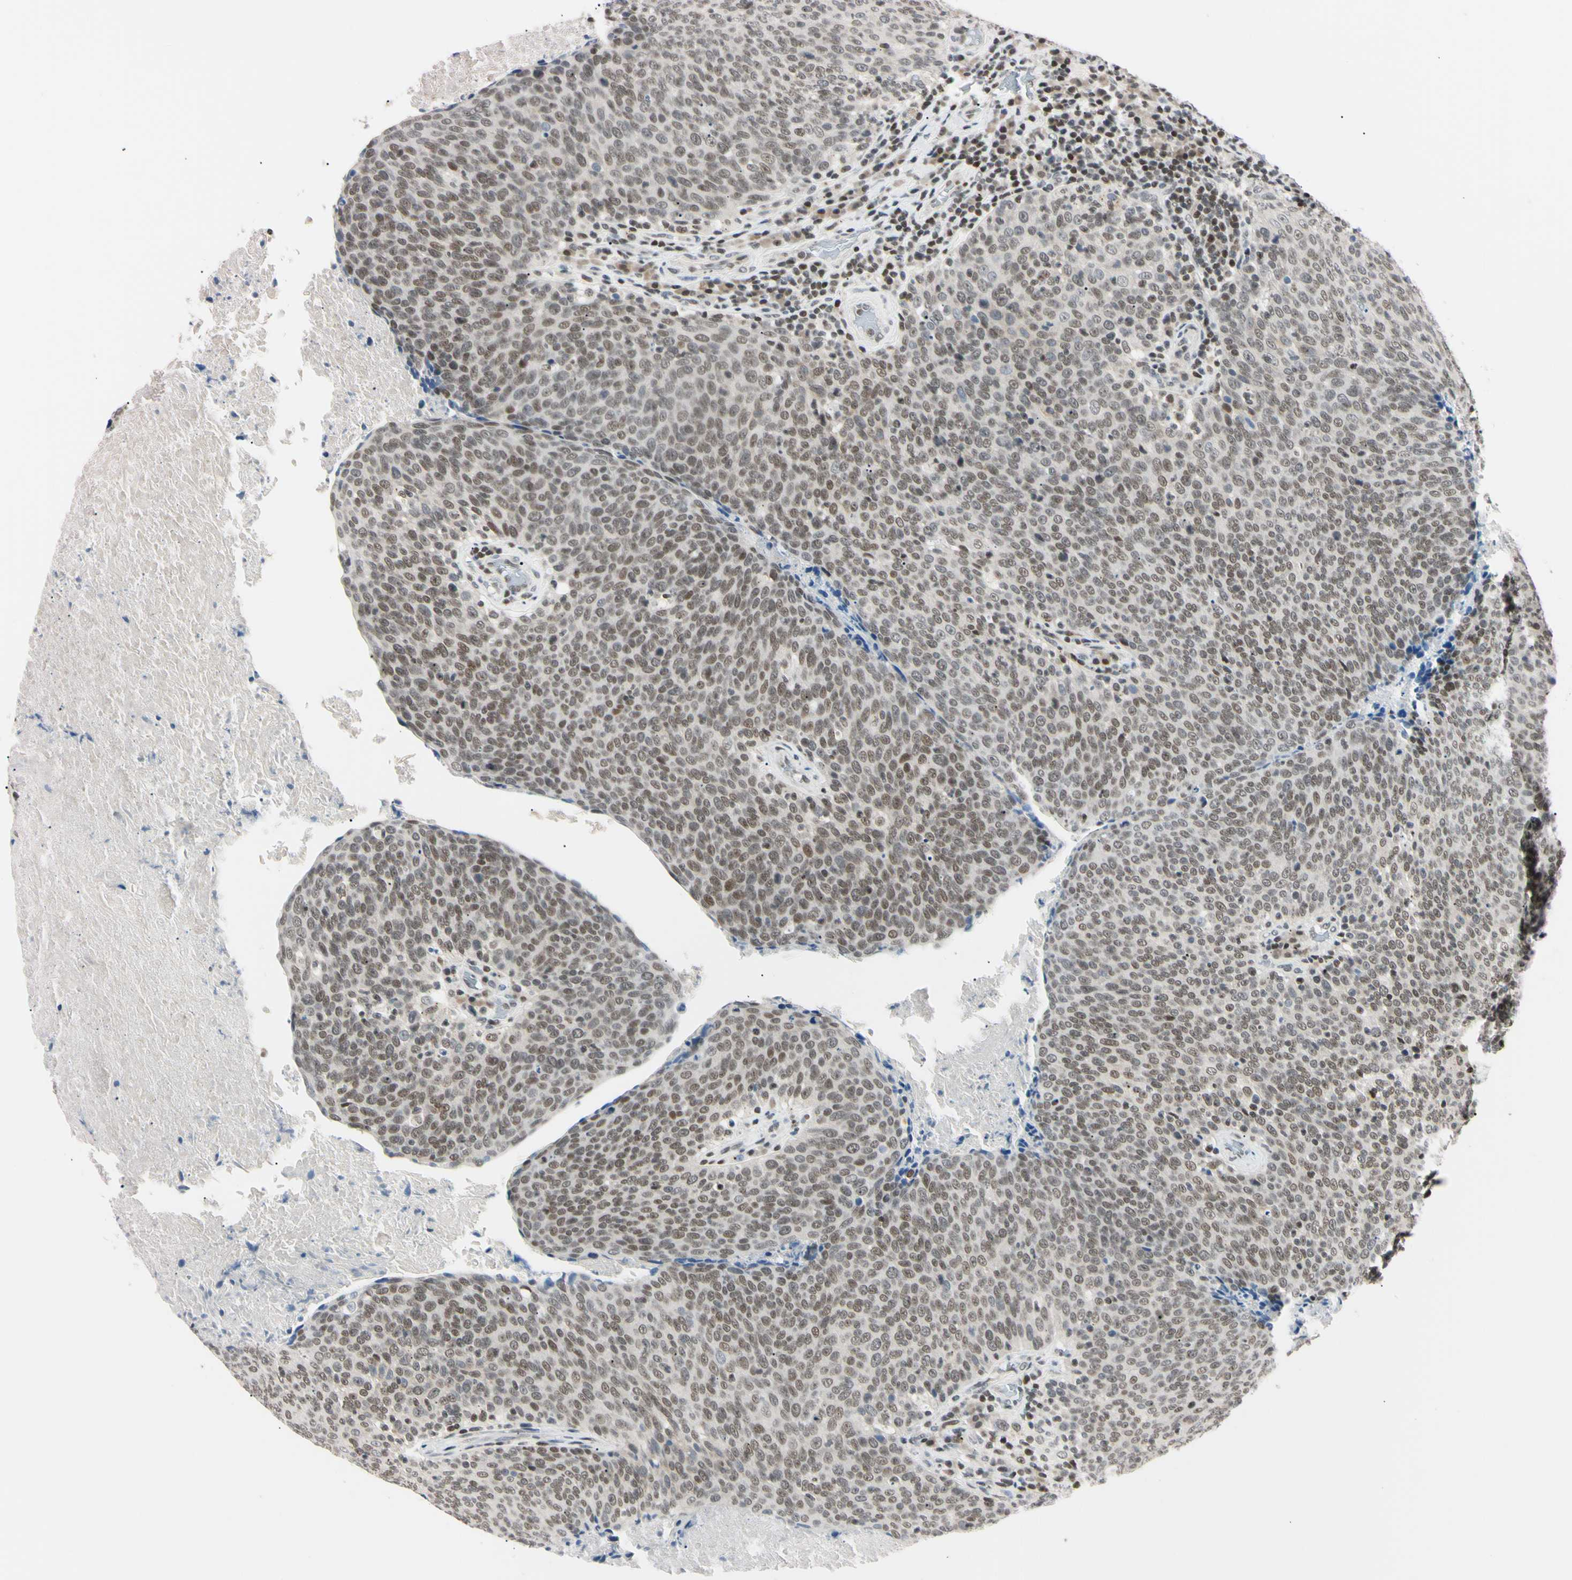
{"staining": {"intensity": "weak", "quantity": "25%-75%", "location": "nuclear"}, "tissue": "head and neck cancer", "cell_type": "Tumor cells", "image_type": "cancer", "snomed": [{"axis": "morphology", "description": "Squamous cell carcinoma, NOS"}, {"axis": "morphology", "description": "Squamous cell carcinoma, metastatic, NOS"}, {"axis": "topography", "description": "Lymph node"}, {"axis": "topography", "description": "Head-Neck"}], "caption": "Human head and neck cancer stained with a protein marker exhibits weak staining in tumor cells.", "gene": "C1orf174", "patient": {"sex": "male", "age": 62}}